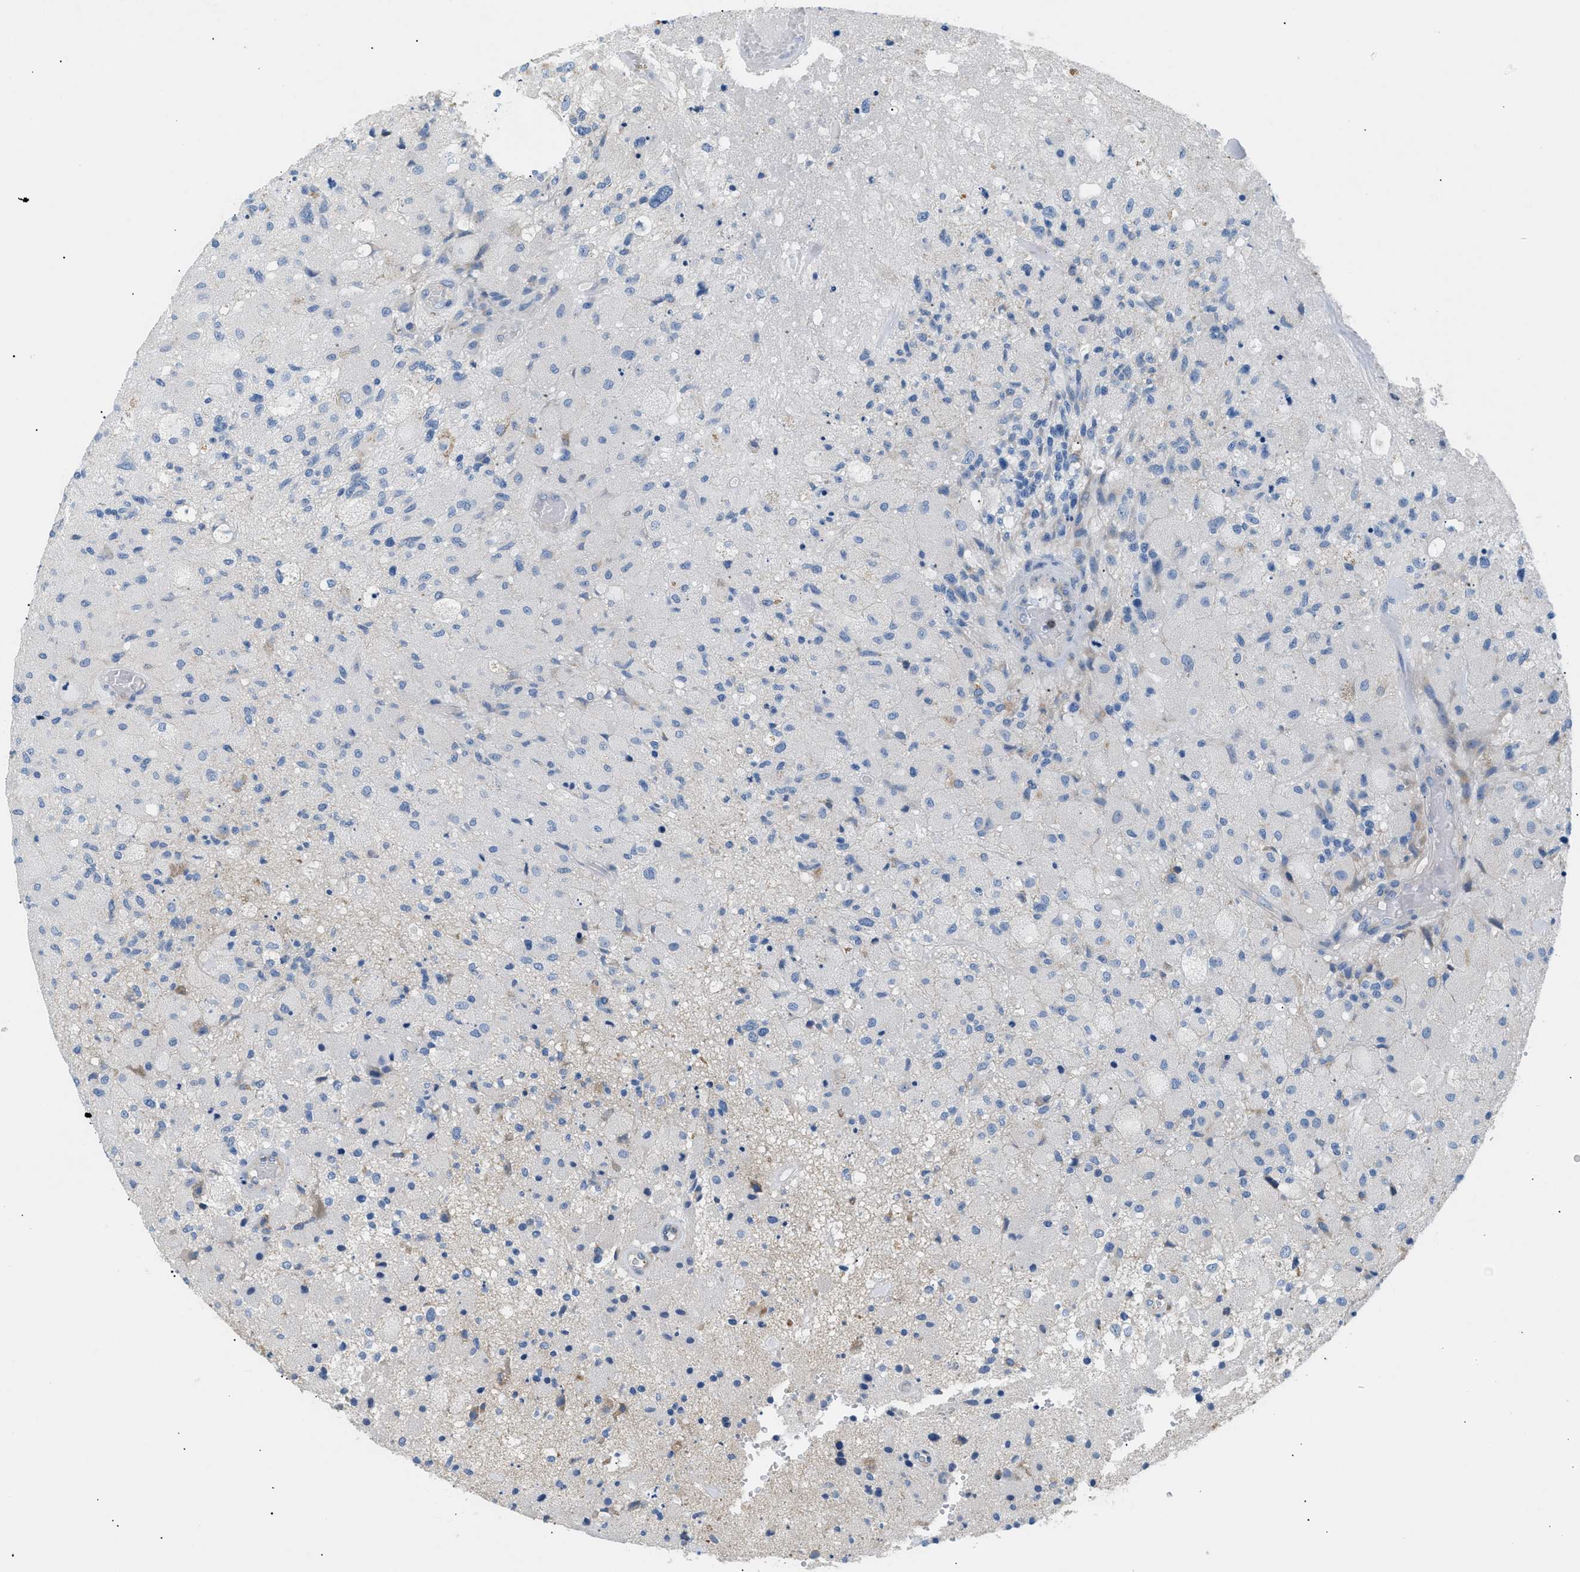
{"staining": {"intensity": "negative", "quantity": "none", "location": "none"}, "tissue": "glioma", "cell_type": "Tumor cells", "image_type": "cancer", "snomed": [{"axis": "morphology", "description": "Normal tissue, NOS"}, {"axis": "morphology", "description": "Glioma, malignant, High grade"}, {"axis": "topography", "description": "Cerebral cortex"}], "caption": "Micrograph shows no protein staining in tumor cells of glioma tissue.", "gene": "ILDR1", "patient": {"sex": "male", "age": 77}}